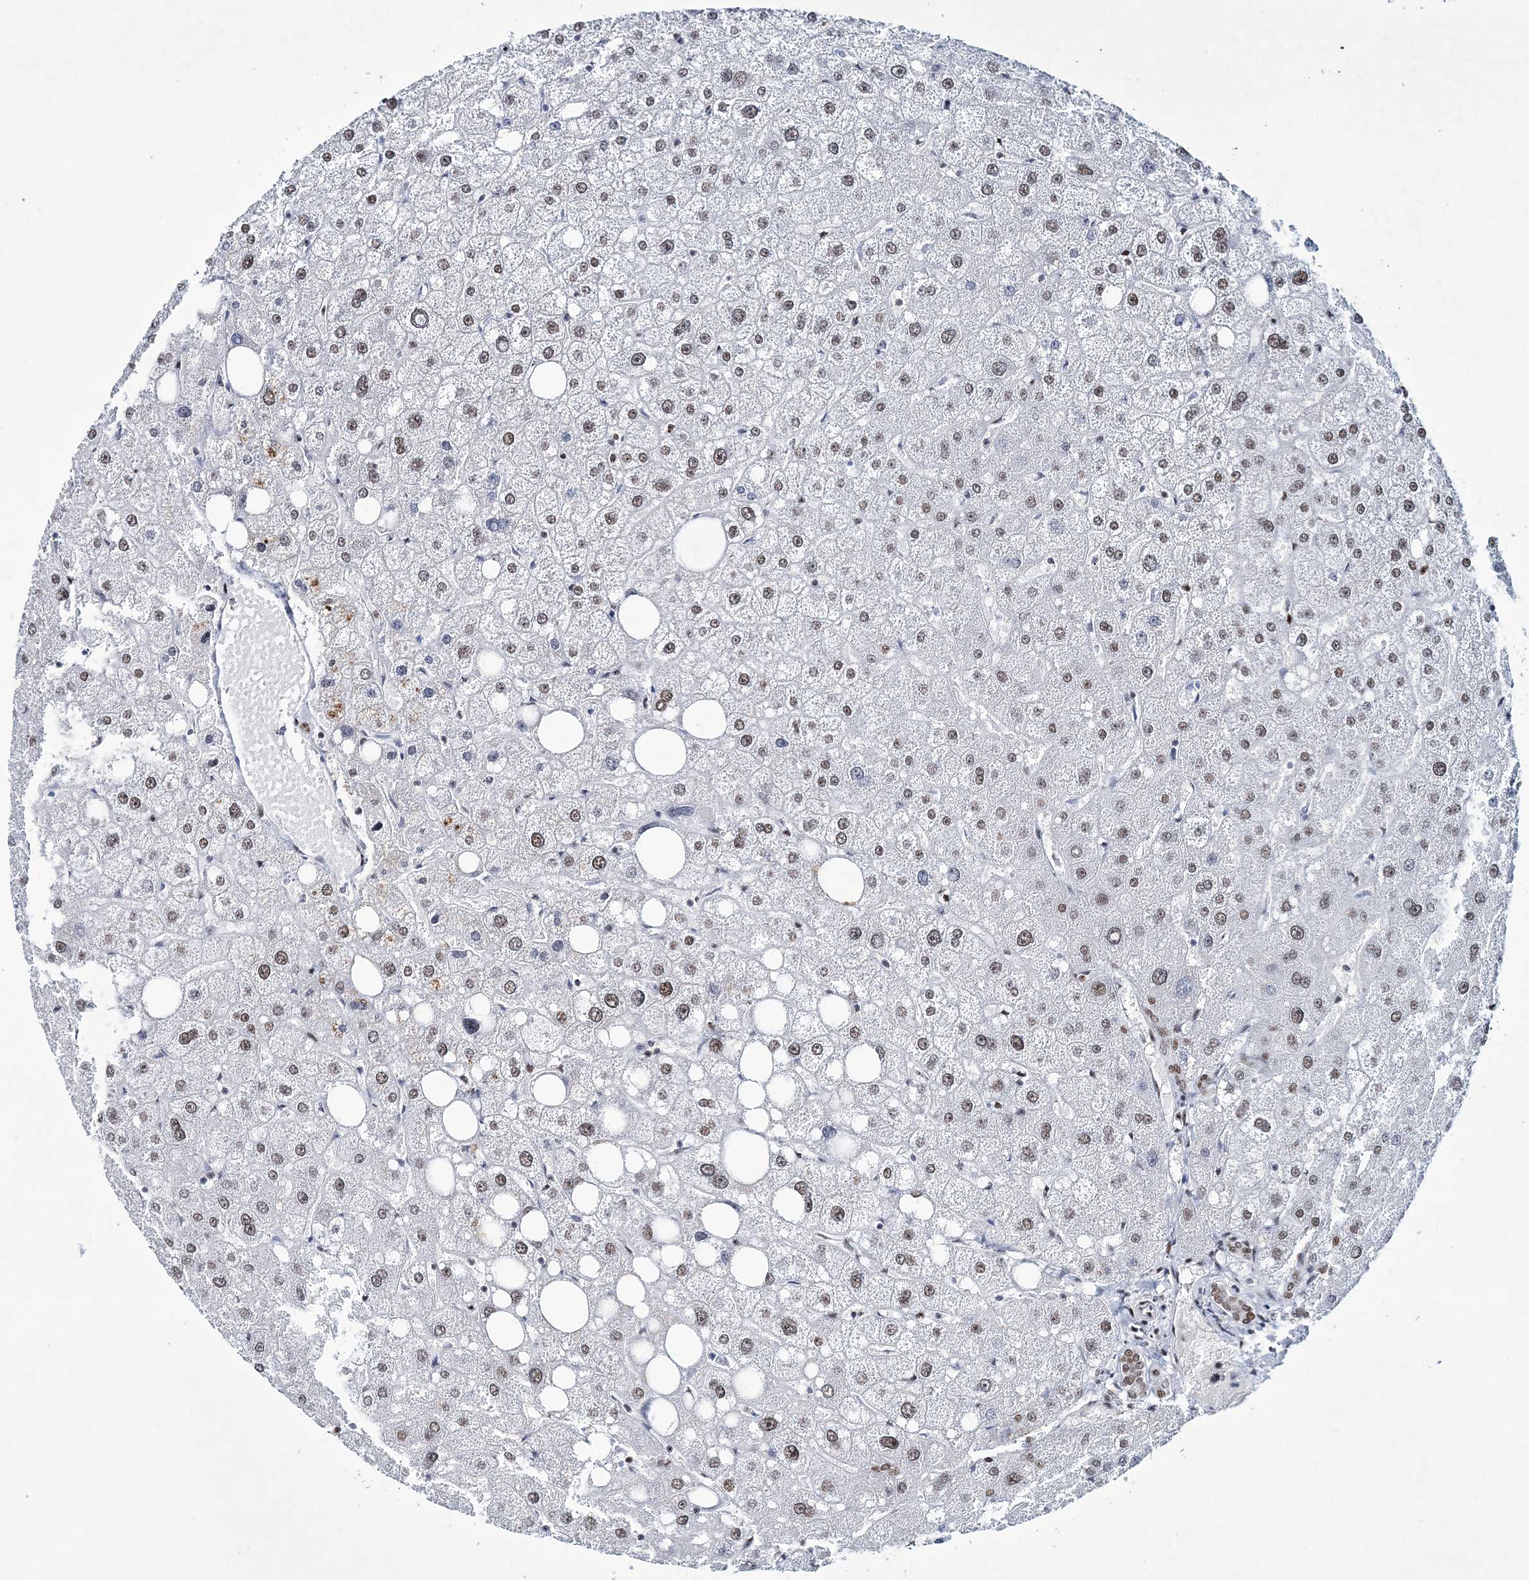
{"staining": {"intensity": "moderate", "quantity": "25%-75%", "location": "nuclear"}, "tissue": "liver", "cell_type": "Cholangiocytes", "image_type": "normal", "snomed": [{"axis": "morphology", "description": "Normal tissue, NOS"}, {"axis": "topography", "description": "Liver"}], "caption": "Approximately 25%-75% of cholangiocytes in benign liver reveal moderate nuclear protein positivity as visualized by brown immunohistochemical staining.", "gene": "LRRFIP2", "patient": {"sex": "male", "age": 73}}